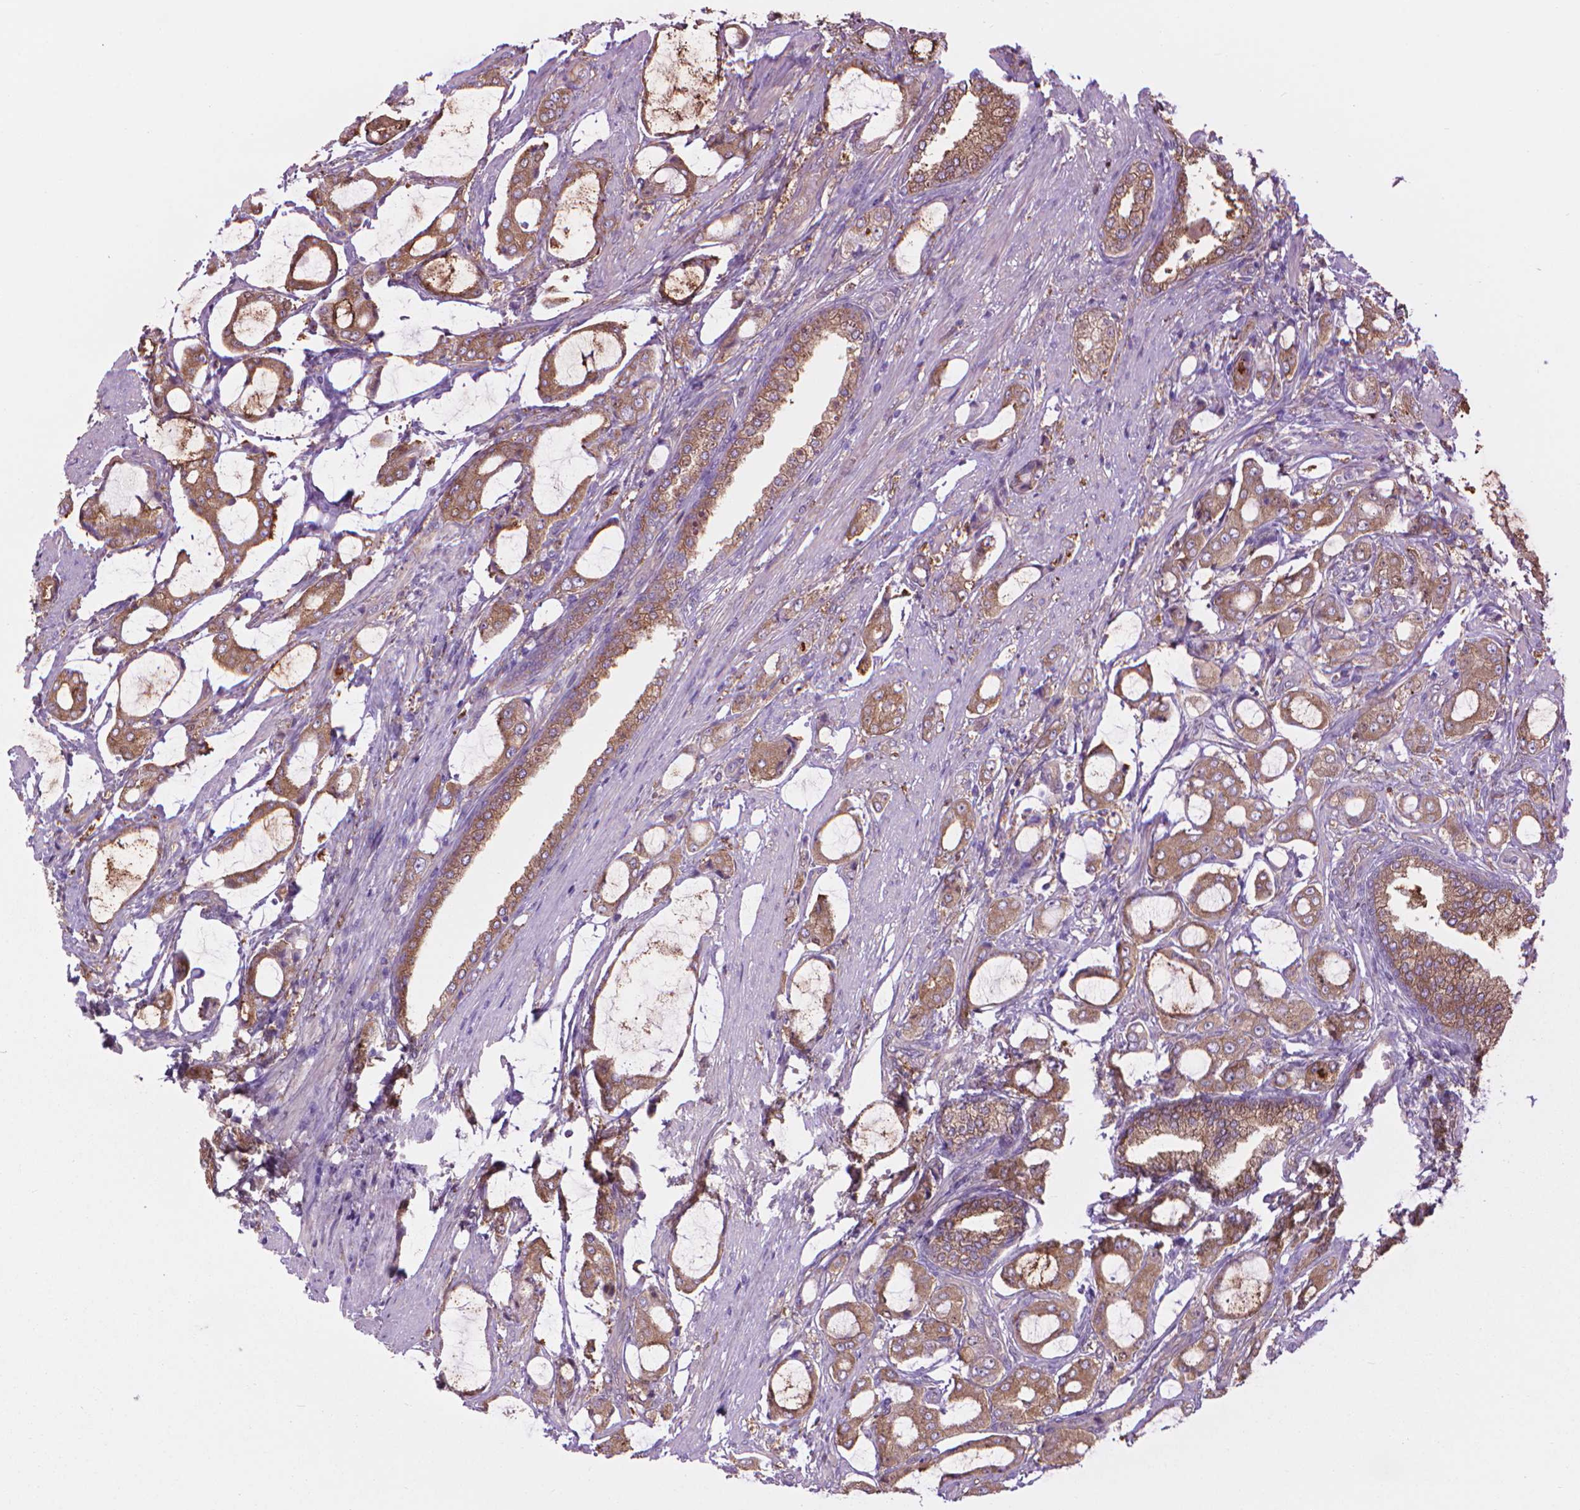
{"staining": {"intensity": "moderate", "quantity": ">75%", "location": "cytoplasmic/membranous"}, "tissue": "prostate cancer", "cell_type": "Tumor cells", "image_type": "cancer", "snomed": [{"axis": "morphology", "description": "Adenocarcinoma, NOS"}, {"axis": "topography", "description": "Prostate"}], "caption": "Prostate adenocarcinoma stained with IHC exhibits moderate cytoplasmic/membranous positivity in approximately >75% of tumor cells. The staining is performed using DAB brown chromogen to label protein expression. The nuclei are counter-stained blue using hematoxylin.", "gene": "CORO1B", "patient": {"sex": "male", "age": 63}}